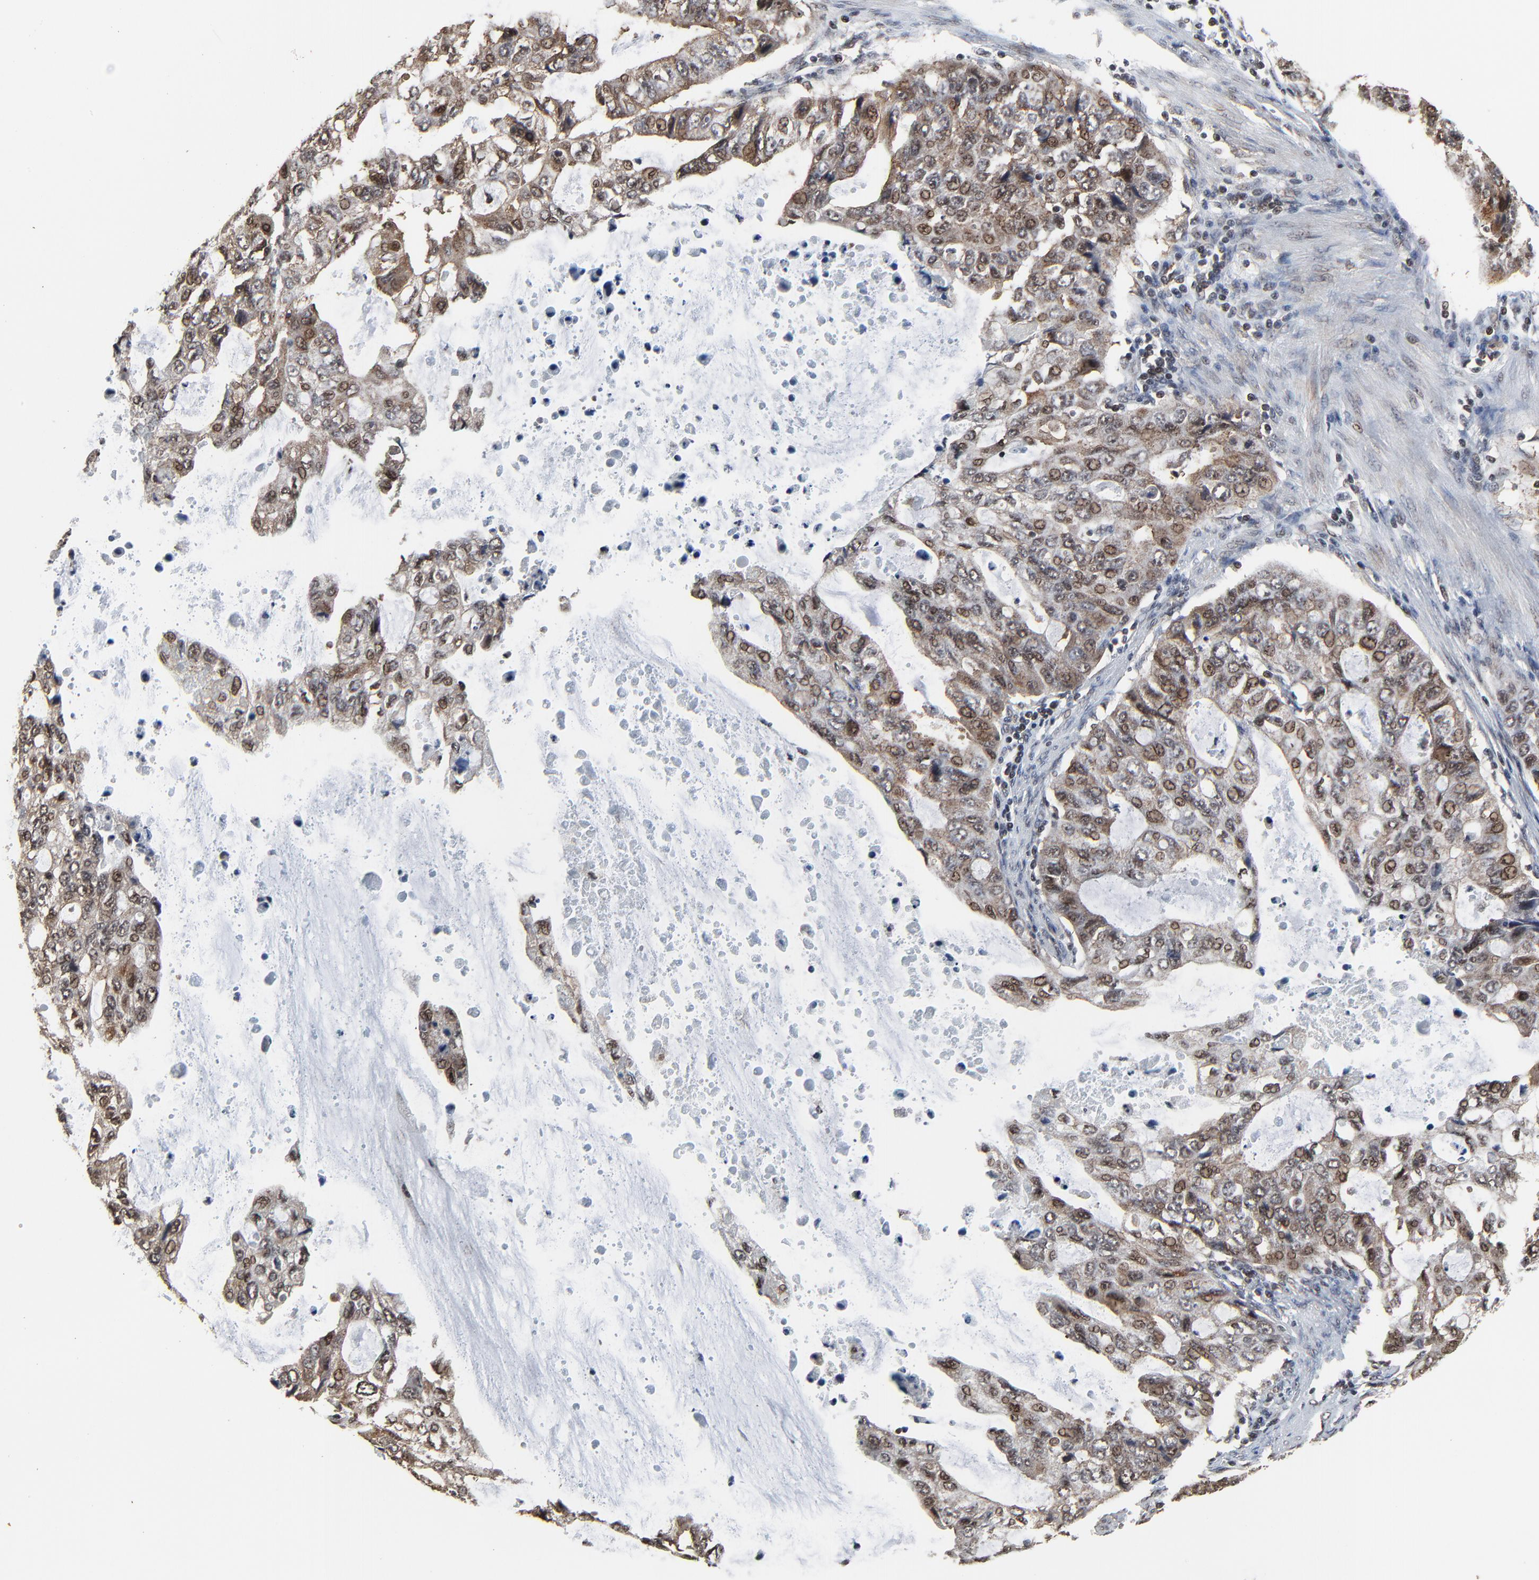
{"staining": {"intensity": "weak", "quantity": "25%-75%", "location": "cytoplasmic/membranous,nuclear"}, "tissue": "stomach cancer", "cell_type": "Tumor cells", "image_type": "cancer", "snomed": [{"axis": "morphology", "description": "Adenocarcinoma, NOS"}, {"axis": "topography", "description": "Stomach, upper"}], "caption": "Human stomach cancer (adenocarcinoma) stained with a protein marker reveals weak staining in tumor cells.", "gene": "RHOJ", "patient": {"sex": "female", "age": 52}}